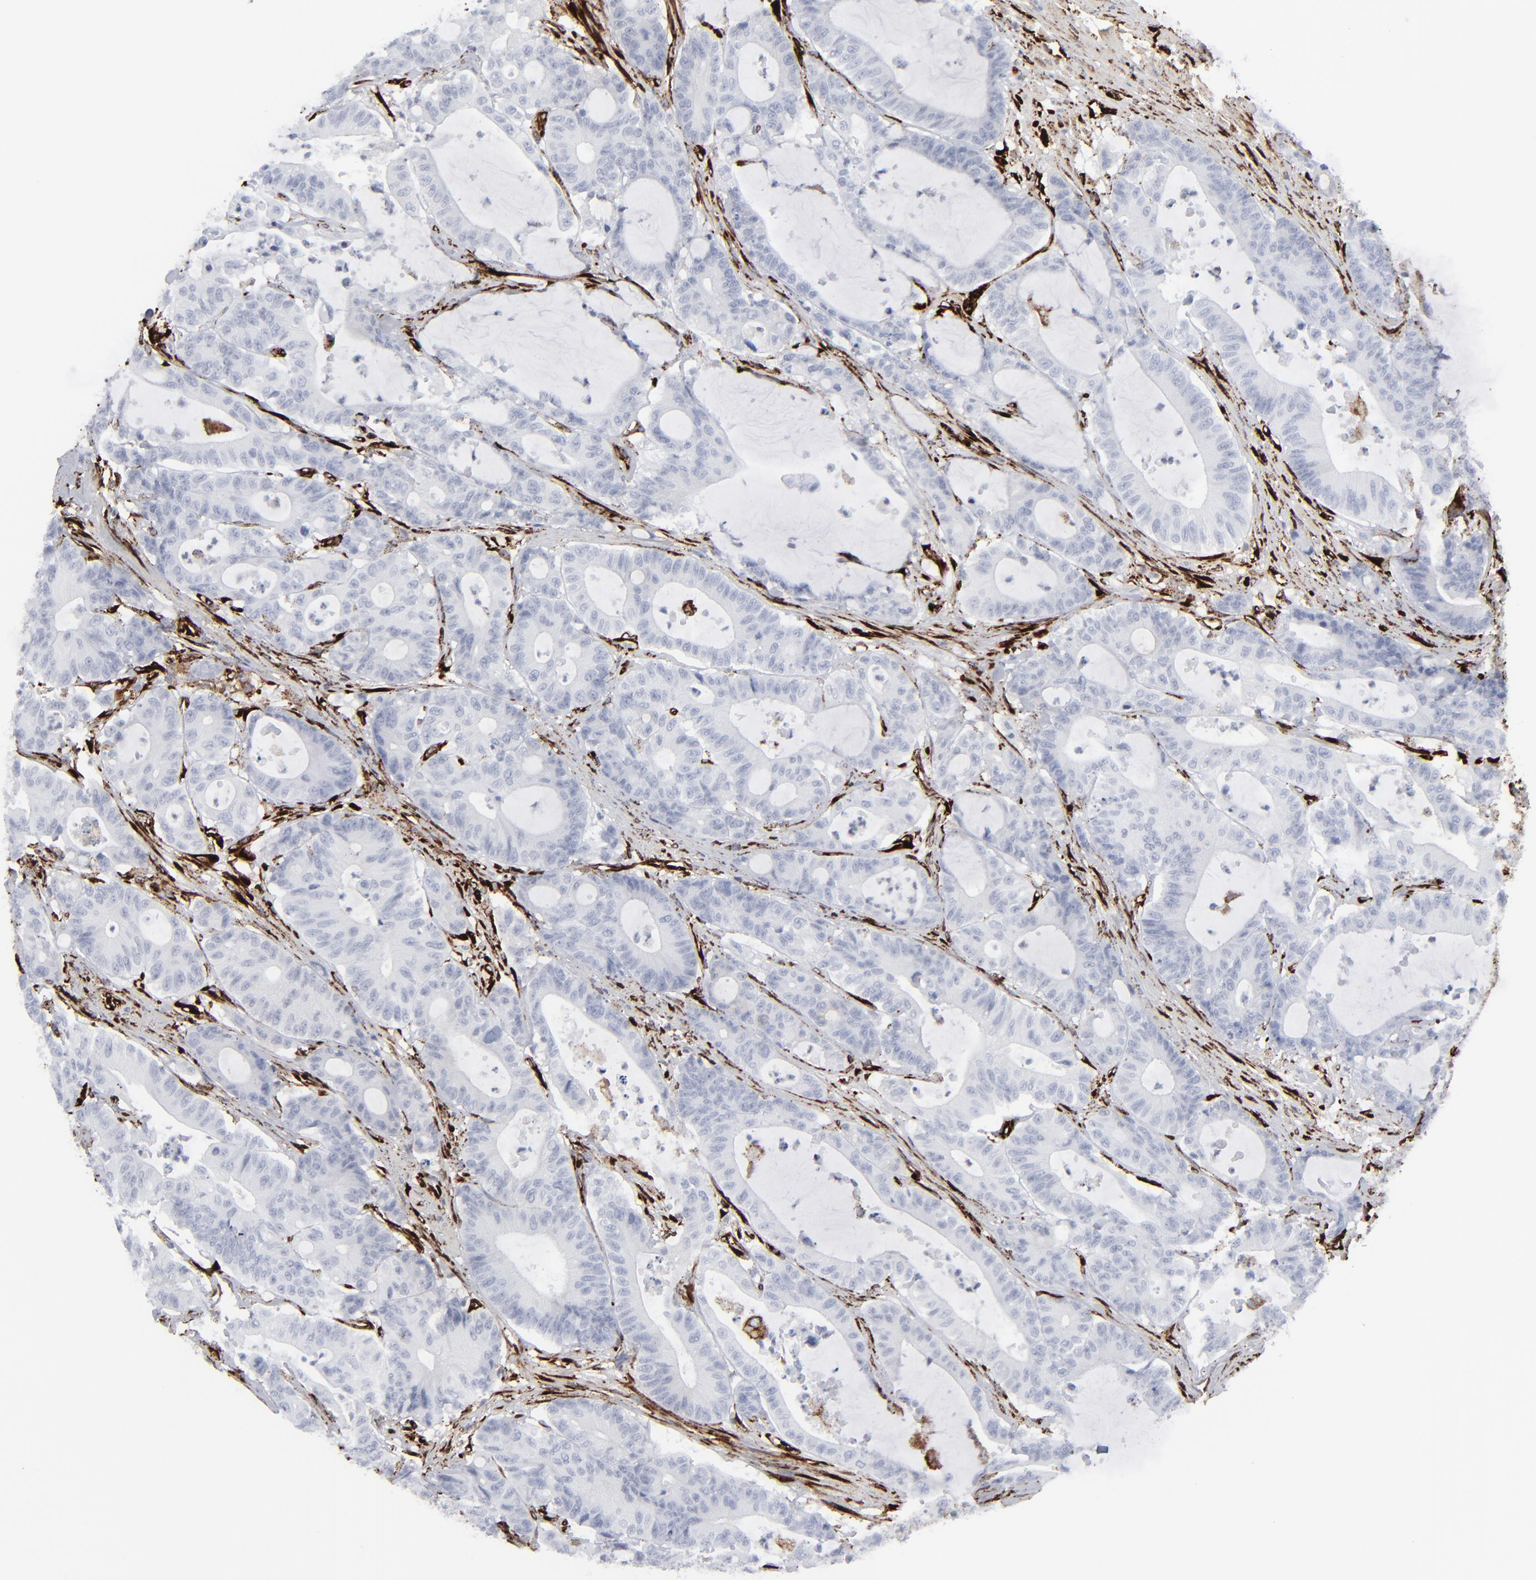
{"staining": {"intensity": "negative", "quantity": "none", "location": "none"}, "tissue": "colorectal cancer", "cell_type": "Tumor cells", "image_type": "cancer", "snomed": [{"axis": "morphology", "description": "Adenocarcinoma, NOS"}, {"axis": "topography", "description": "Colon"}], "caption": "This is a micrograph of immunohistochemistry staining of colorectal adenocarcinoma, which shows no staining in tumor cells. The staining was performed using DAB to visualize the protein expression in brown, while the nuclei were stained in blue with hematoxylin (Magnification: 20x).", "gene": "SPARC", "patient": {"sex": "female", "age": 84}}